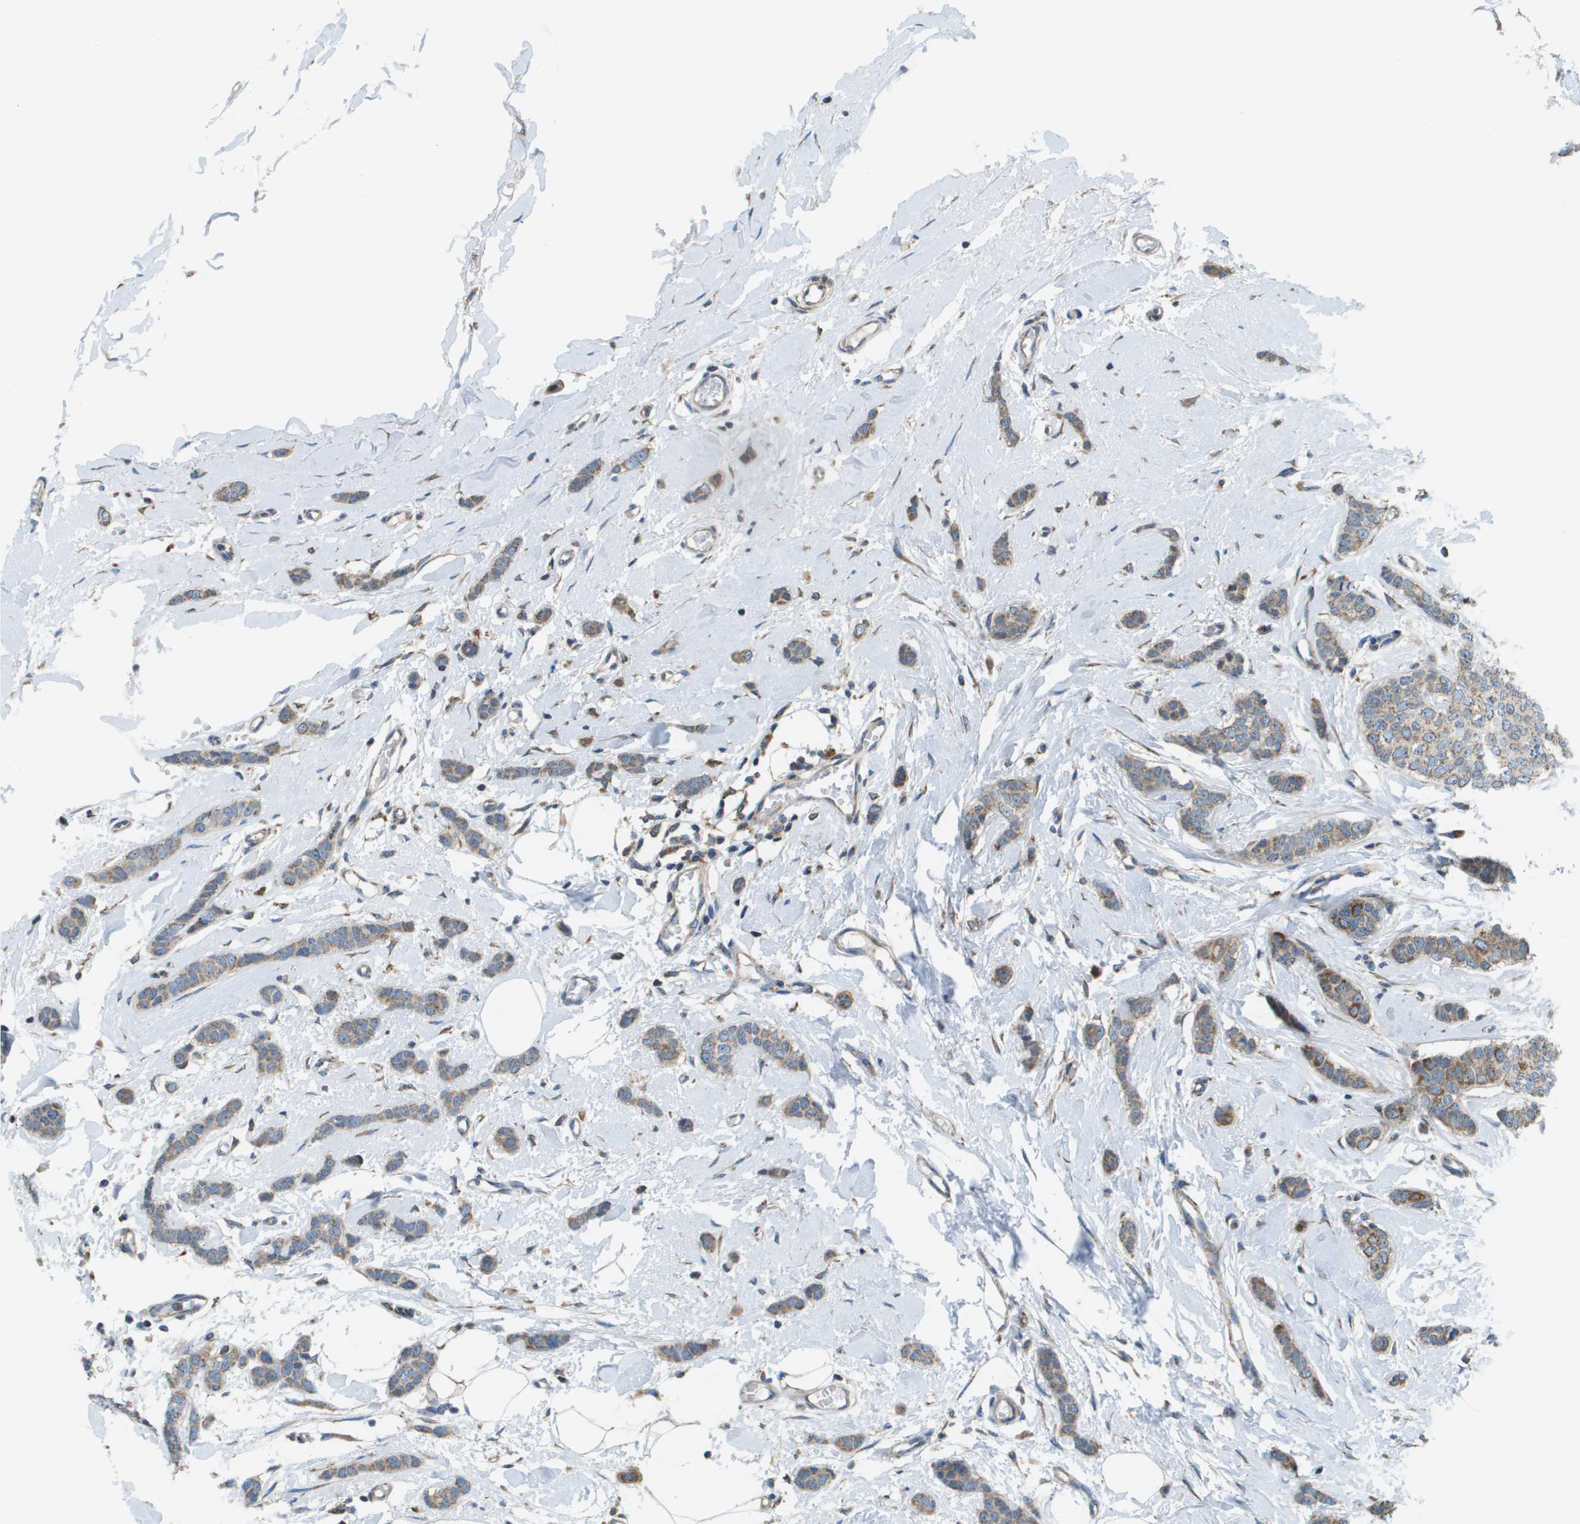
{"staining": {"intensity": "moderate", "quantity": ">75%", "location": "cytoplasmic/membranous"}, "tissue": "breast cancer", "cell_type": "Tumor cells", "image_type": "cancer", "snomed": [{"axis": "morphology", "description": "Lobular carcinoma"}, {"axis": "topography", "description": "Skin"}, {"axis": "topography", "description": "Breast"}], "caption": "Approximately >75% of tumor cells in breast cancer (lobular carcinoma) exhibit moderate cytoplasmic/membranous protein staining as visualized by brown immunohistochemical staining.", "gene": "TAOK3", "patient": {"sex": "female", "age": 46}}